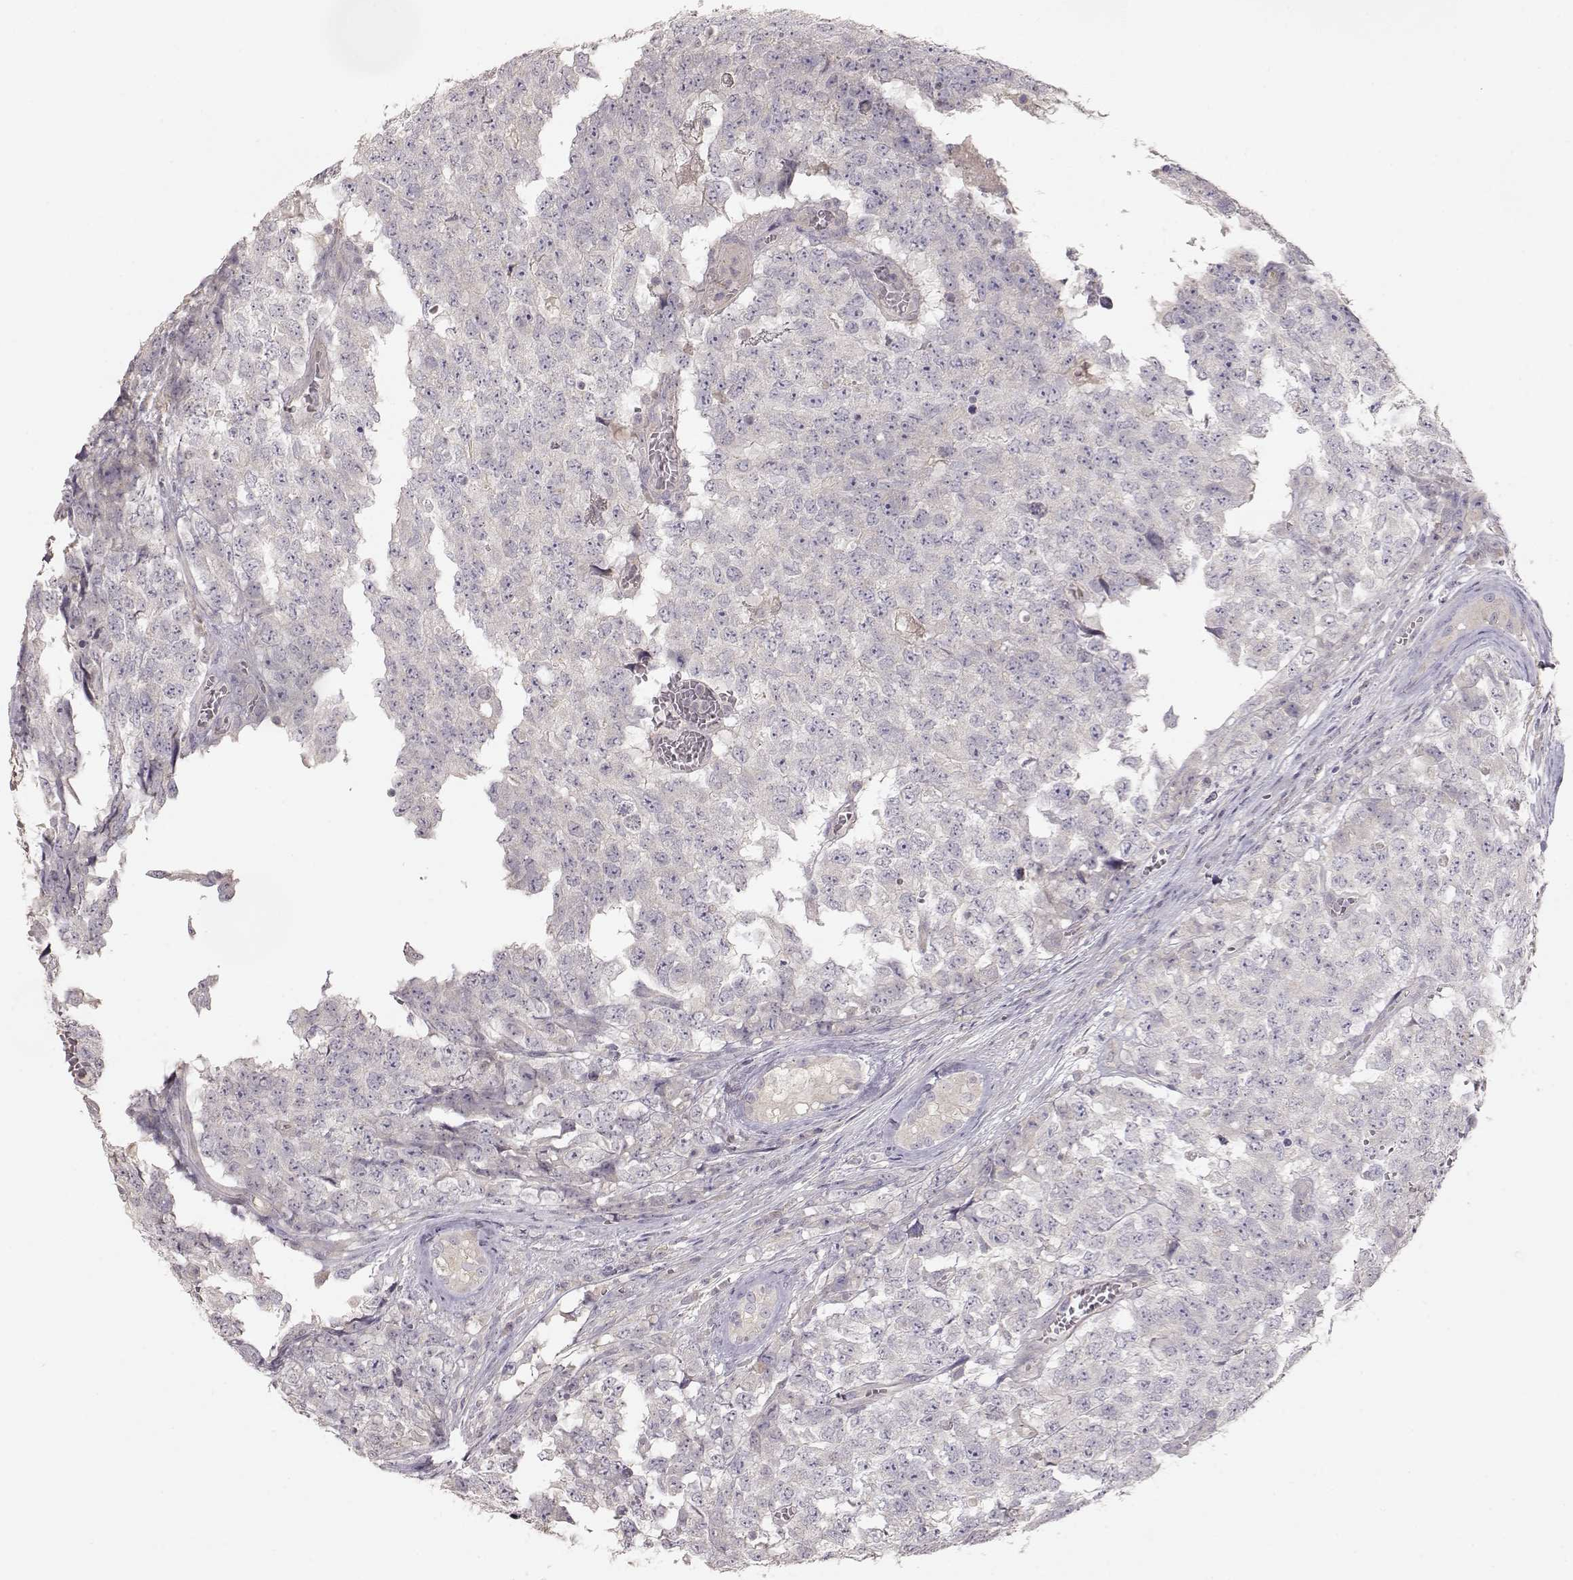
{"staining": {"intensity": "negative", "quantity": "none", "location": "none"}, "tissue": "testis cancer", "cell_type": "Tumor cells", "image_type": "cancer", "snomed": [{"axis": "morphology", "description": "Carcinoma, Embryonal, NOS"}, {"axis": "topography", "description": "Testis"}], "caption": "This image is of testis cancer (embryonal carcinoma) stained with IHC to label a protein in brown with the nuclei are counter-stained blue. There is no staining in tumor cells.", "gene": "ARHGAP8", "patient": {"sex": "male", "age": 23}}